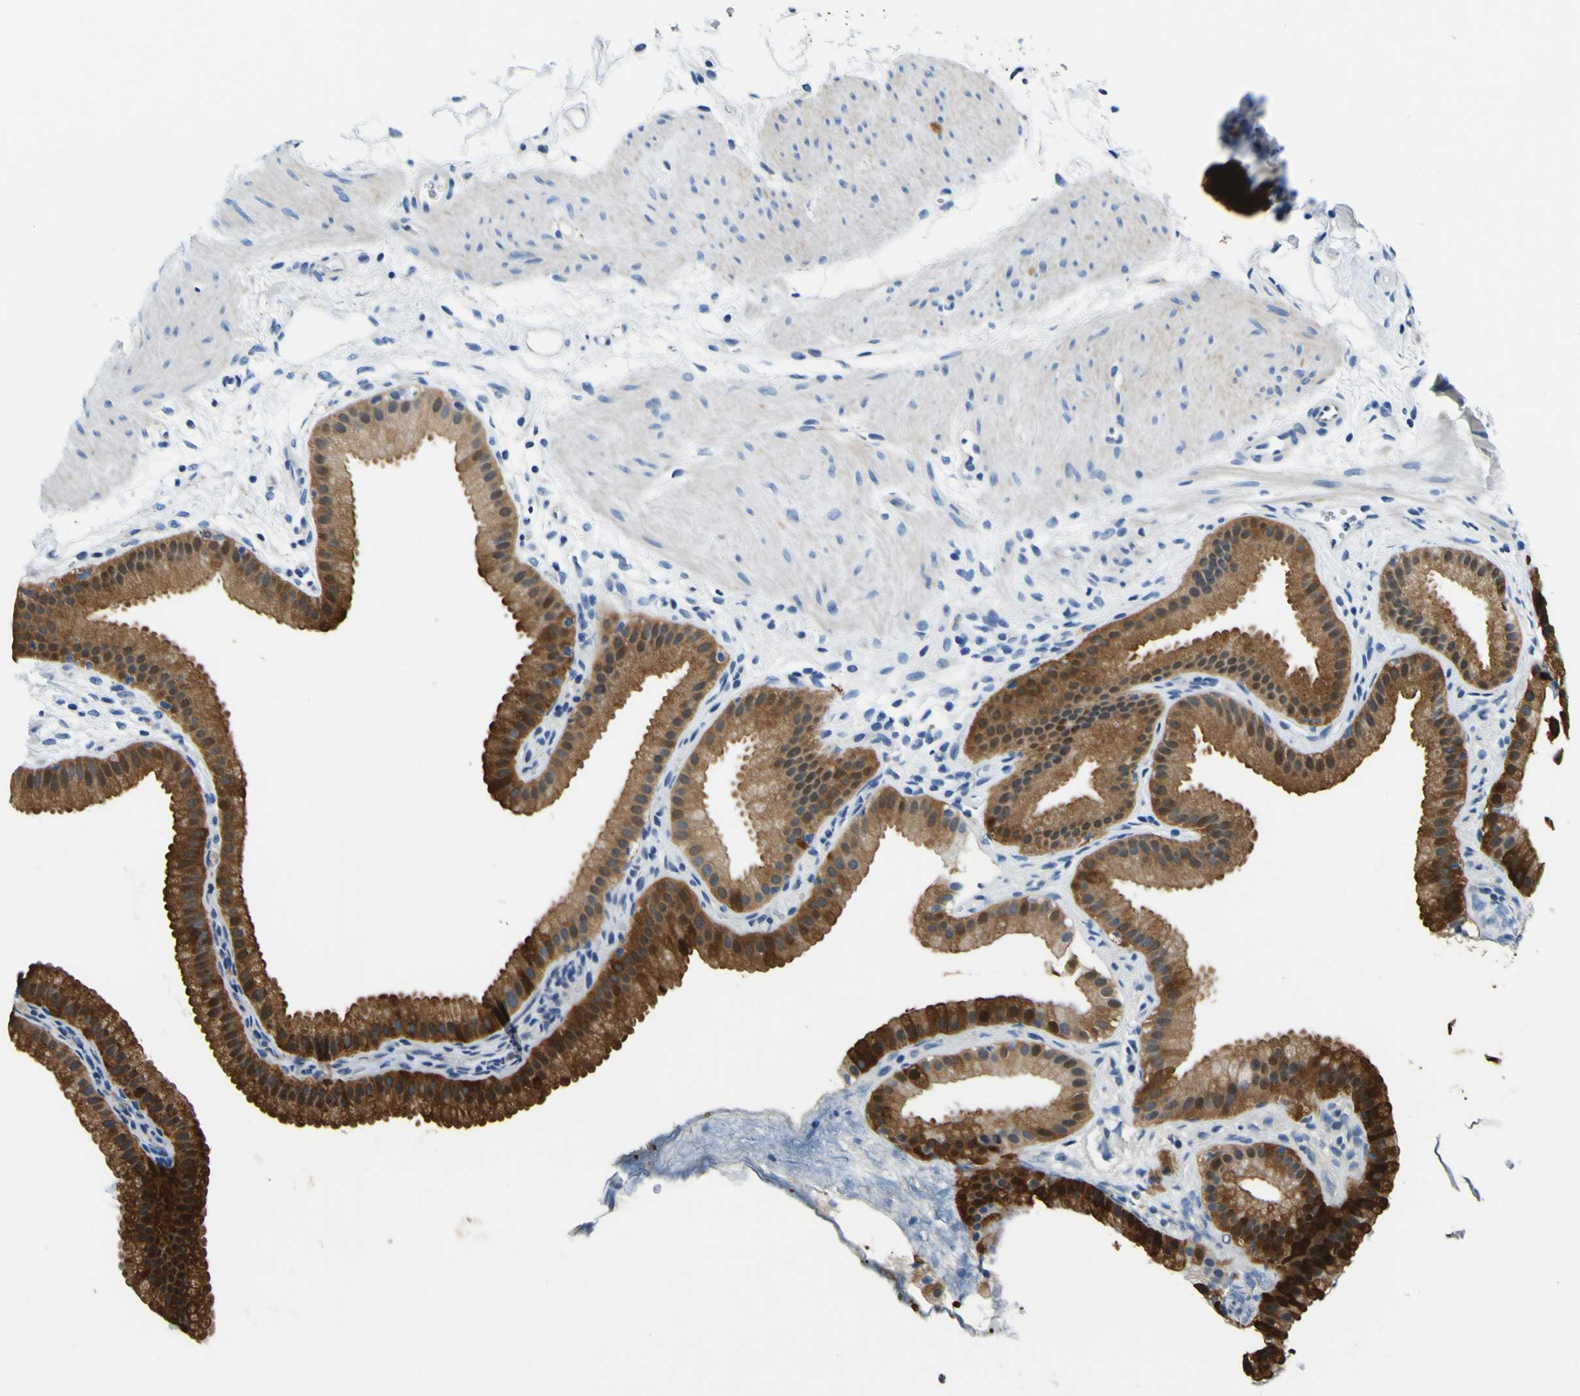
{"staining": {"intensity": "strong", "quantity": ">75%", "location": "cytoplasmic/membranous,nuclear"}, "tissue": "gallbladder", "cell_type": "Glandular cells", "image_type": "normal", "snomed": [{"axis": "morphology", "description": "Normal tissue, NOS"}, {"axis": "topography", "description": "Gallbladder"}], "caption": "Brown immunohistochemical staining in unremarkable human gallbladder demonstrates strong cytoplasmic/membranous,nuclear staining in about >75% of glandular cells. (DAB (3,3'-diaminobenzidine) = brown stain, brightfield microscopy at high magnification).", "gene": "NLRP3", "patient": {"sex": "female", "age": 64}}